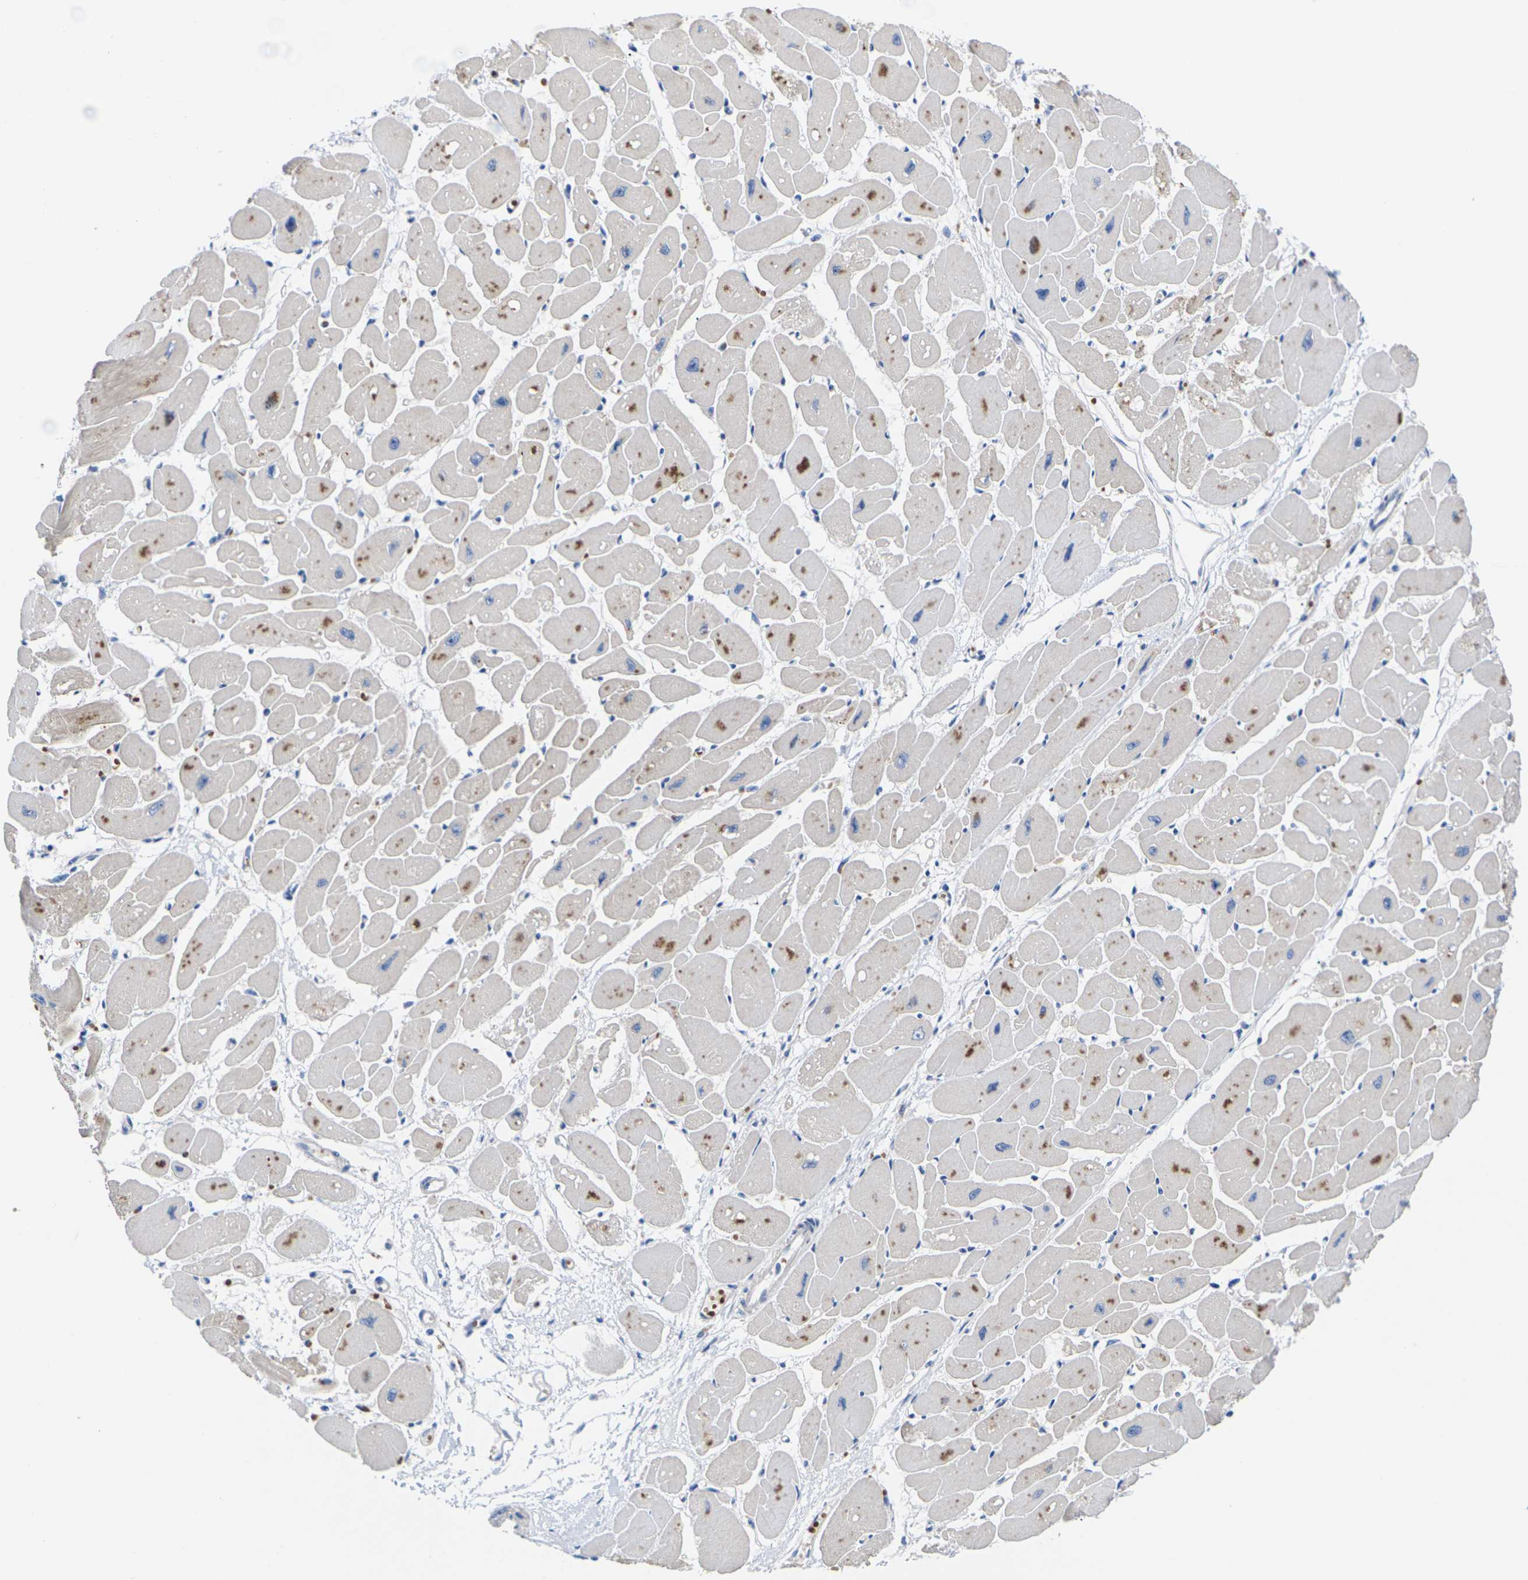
{"staining": {"intensity": "moderate", "quantity": "<25%", "location": "cytoplasmic/membranous"}, "tissue": "heart muscle", "cell_type": "Cardiomyocytes", "image_type": "normal", "snomed": [{"axis": "morphology", "description": "Normal tissue, NOS"}, {"axis": "topography", "description": "Heart"}], "caption": "Unremarkable heart muscle exhibits moderate cytoplasmic/membranous staining in approximately <25% of cardiomyocytes The protein of interest is shown in brown color, while the nuclei are stained blue..", "gene": "TMCO4", "patient": {"sex": "female", "age": 54}}